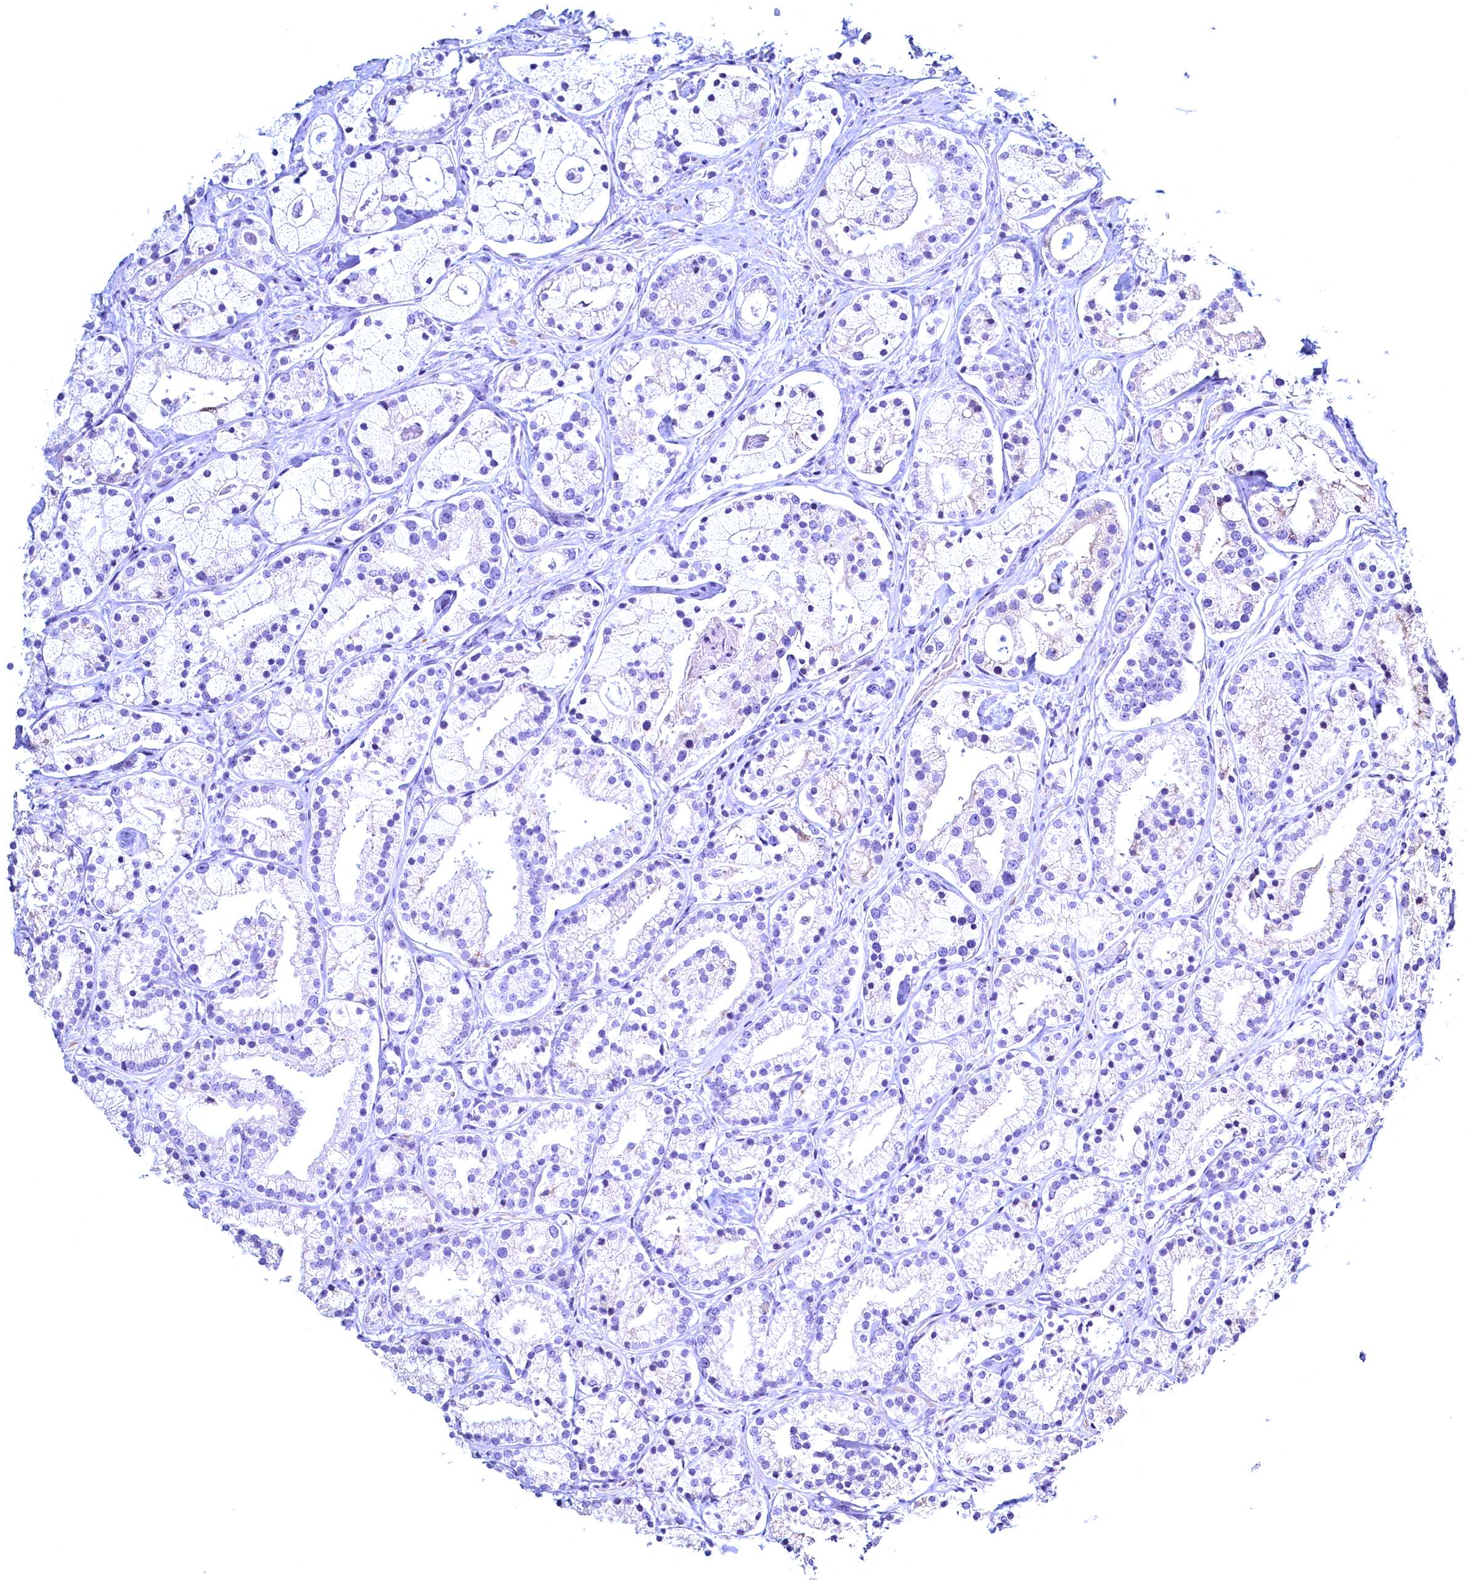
{"staining": {"intensity": "negative", "quantity": "none", "location": "none"}, "tissue": "prostate cancer", "cell_type": "Tumor cells", "image_type": "cancer", "snomed": [{"axis": "morphology", "description": "Adenocarcinoma, High grade"}, {"axis": "topography", "description": "Prostate"}], "caption": "Photomicrograph shows no significant protein expression in tumor cells of prostate high-grade adenocarcinoma. (DAB immunohistochemistry (IHC) with hematoxylin counter stain).", "gene": "MAP1LC3A", "patient": {"sex": "male", "age": 69}}